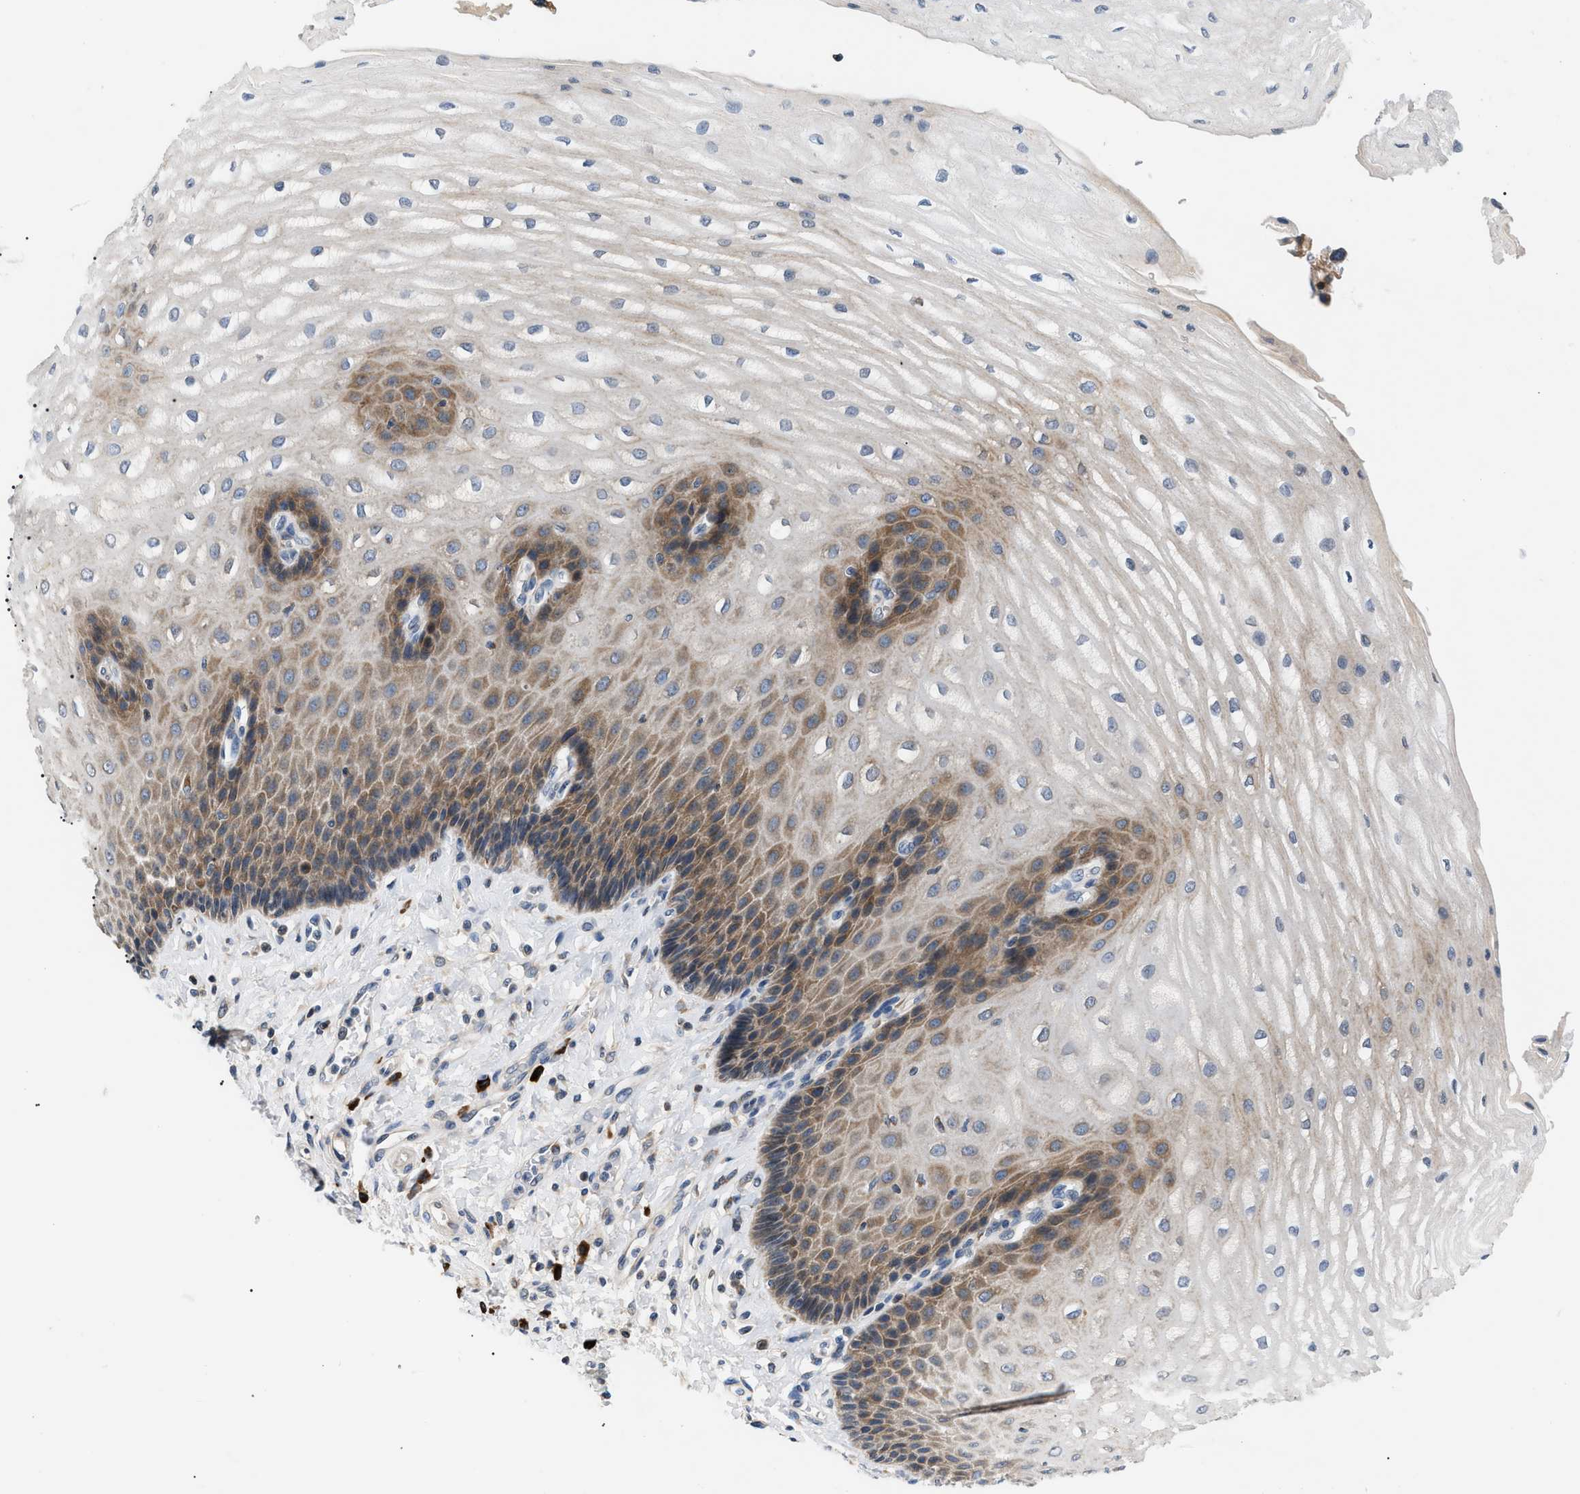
{"staining": {"intensity": "moderate", "quantity": ">75%", "location": "cytoplasmic/membranous"}, "tissue": "esophagus", "cell_type": "Squamous epithelial cells", "image_type": "normal", "snomed": [{"axis": "morphology", "description": "Normal tissue, NOS"}, {"axis": "topography", "description": "Esophagus"}], "caption": "Moderate cytoplasmic/membranous staining is seen in about >75% of squamous epithelial cells in unremarkable esophagus.", "gene": "DERL1", "patient": {"sex": "male", "age": 54}}